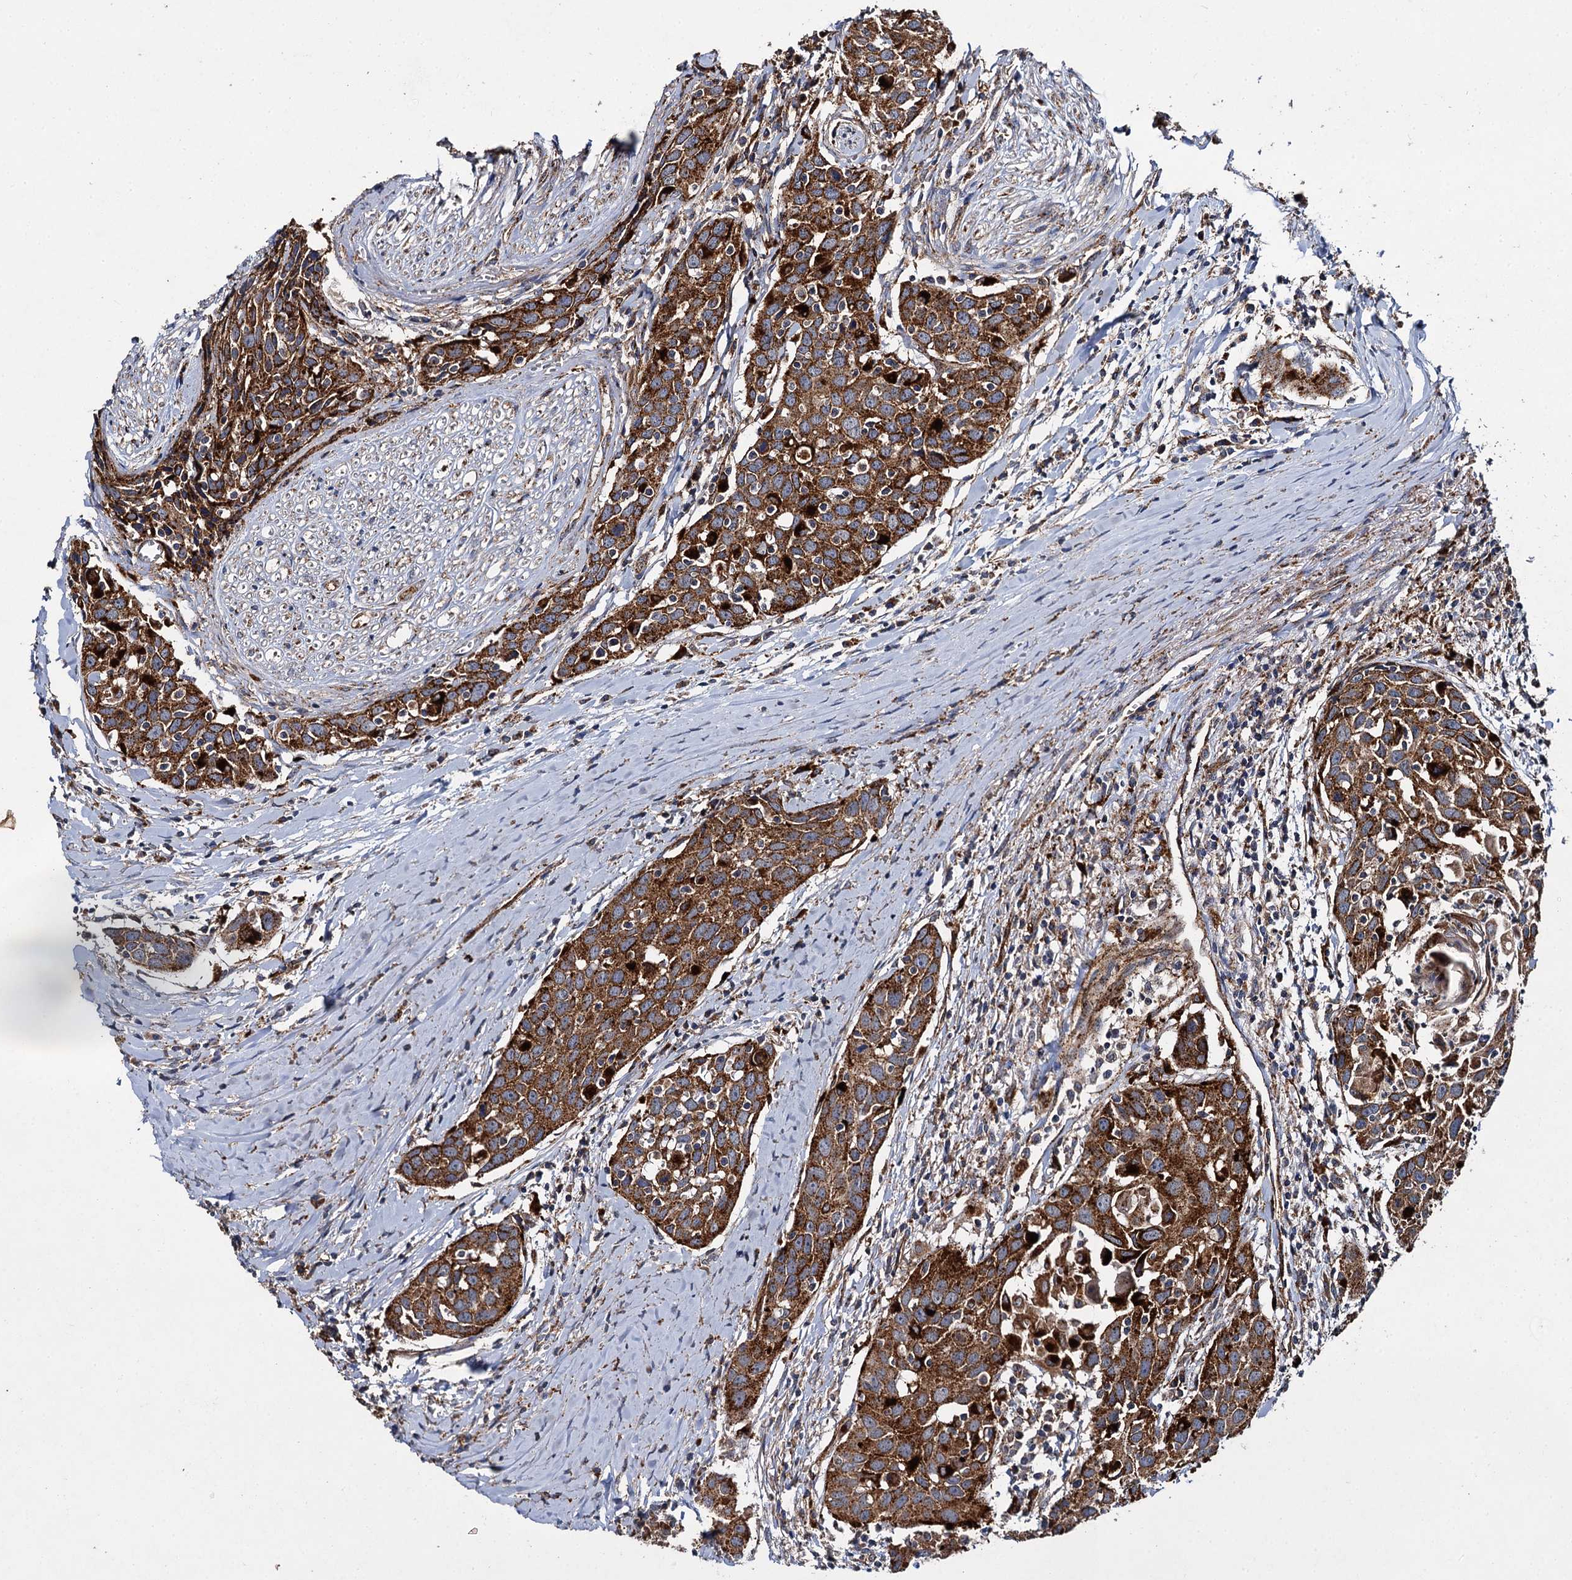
{"staining": {"intensity": "strong", "quantity": ">75%", "location": "cytoplasmic/membranous"}, "tissue": "head and neck cancer", "cell_type": "Tumor cells", "image_type": "cancer", "snomed": [{"axis": "morphology", "description": "Squamous cell carcinoma, NOS"}, {"axis": "topography", "description": "Oral tissue"}, {"axis": "topography", "description": "Head-Neck"}], "caption": "Head and neck cancer stained for a protein shows strong cytoplasmic/membranous positivity in tumor cells.", "gene": "GBA1", "patient": {"sex": "female", "age": 50}}